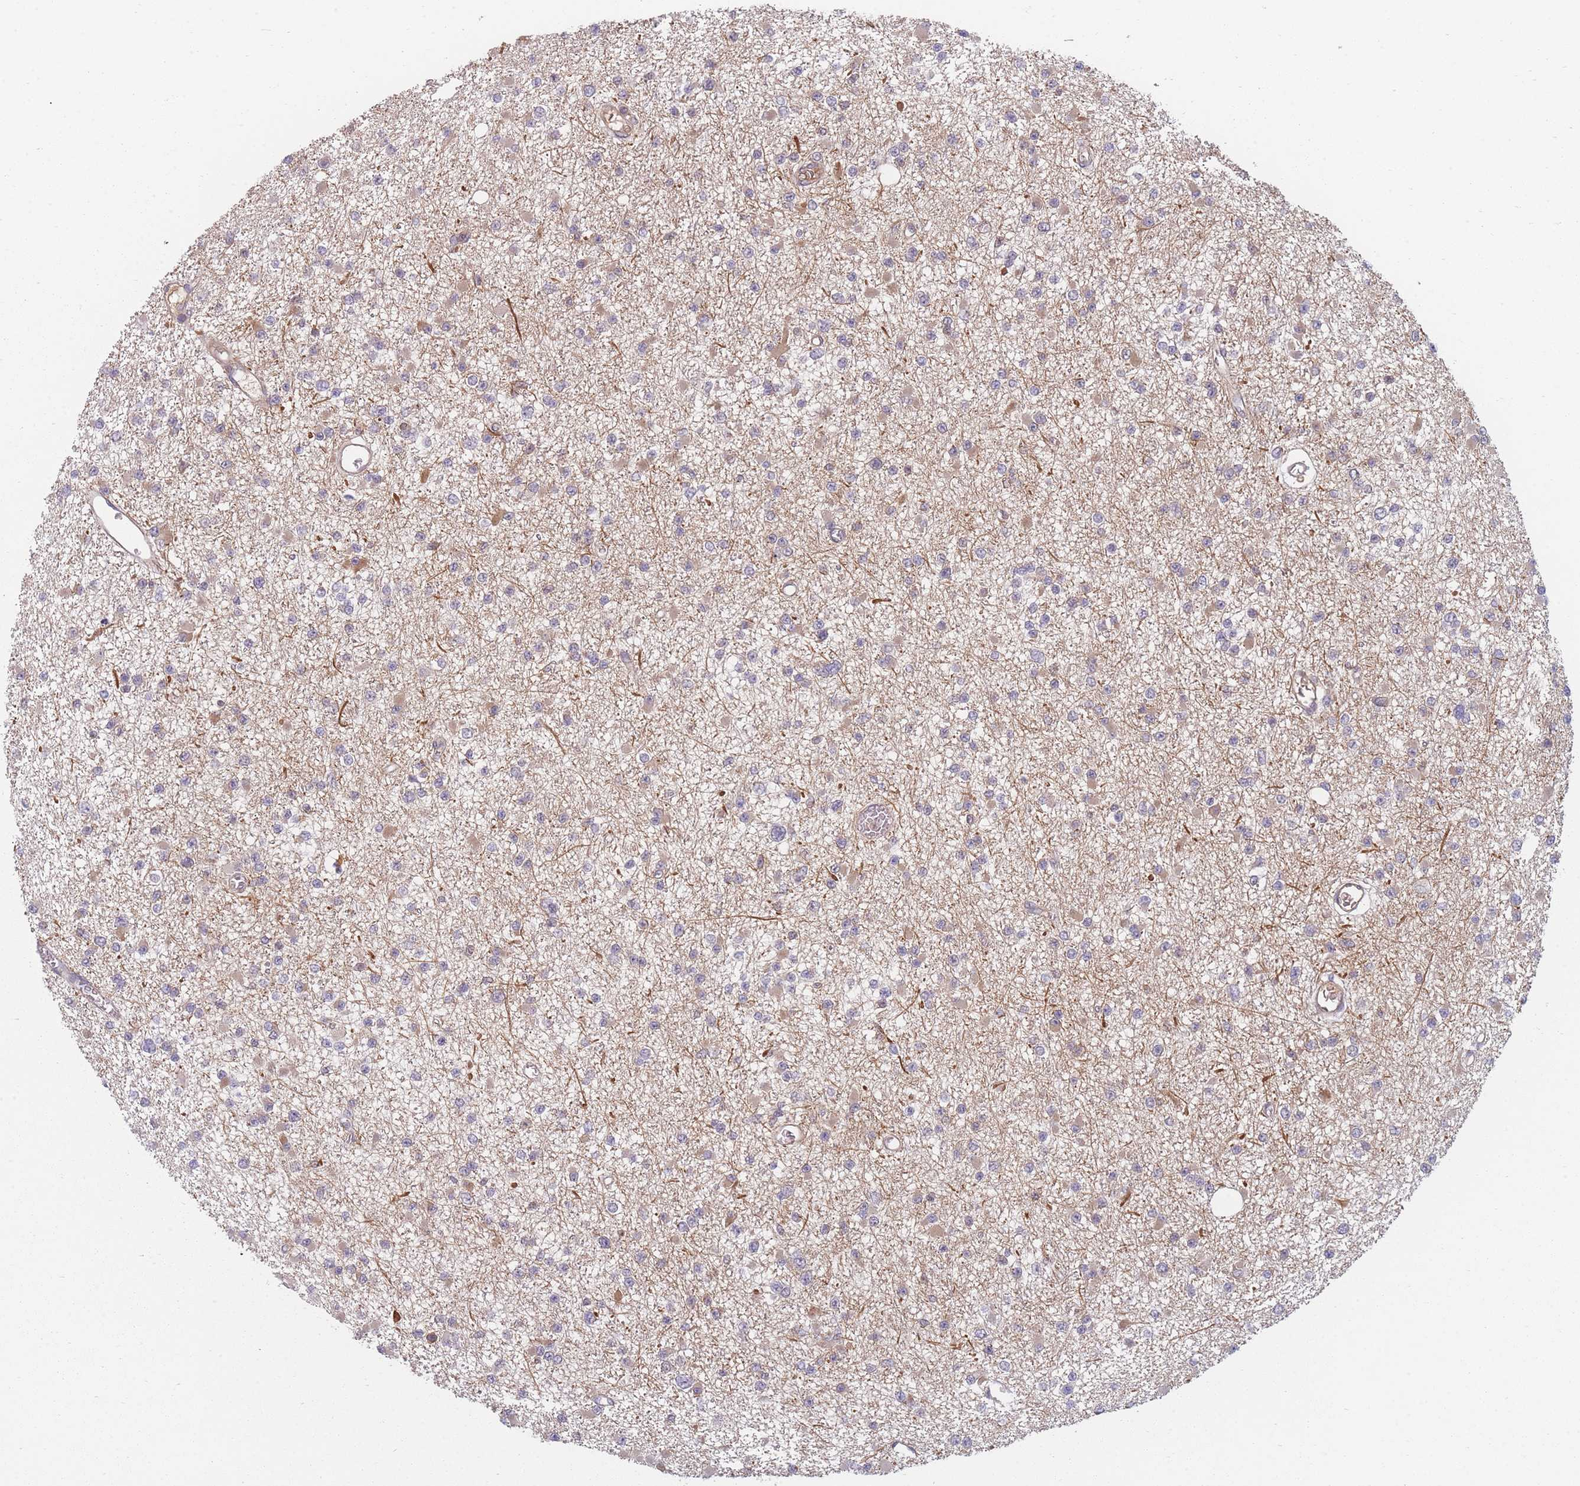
{"staining": {"intensity": "negative", "quantity": "none", "location": "none"}, "tissue": "glioma", "cell_type": "Tumor cells", "image_type": "cancer", "snomed": [{"axis": "morphology", "description": "Glioma, malignant, Low grade"}, {"axis": "topography", "description": "Brain"}], "caption": "High magnification brightfield microscopy of glioma stained with DAB (3,3'-diaminobenzidine) (brown) and counterstained with hematoxylin (blue): tumor cells show no significant expression.", "gene": "FAM153A", "patient": {"sex": "female", "age": 22}}